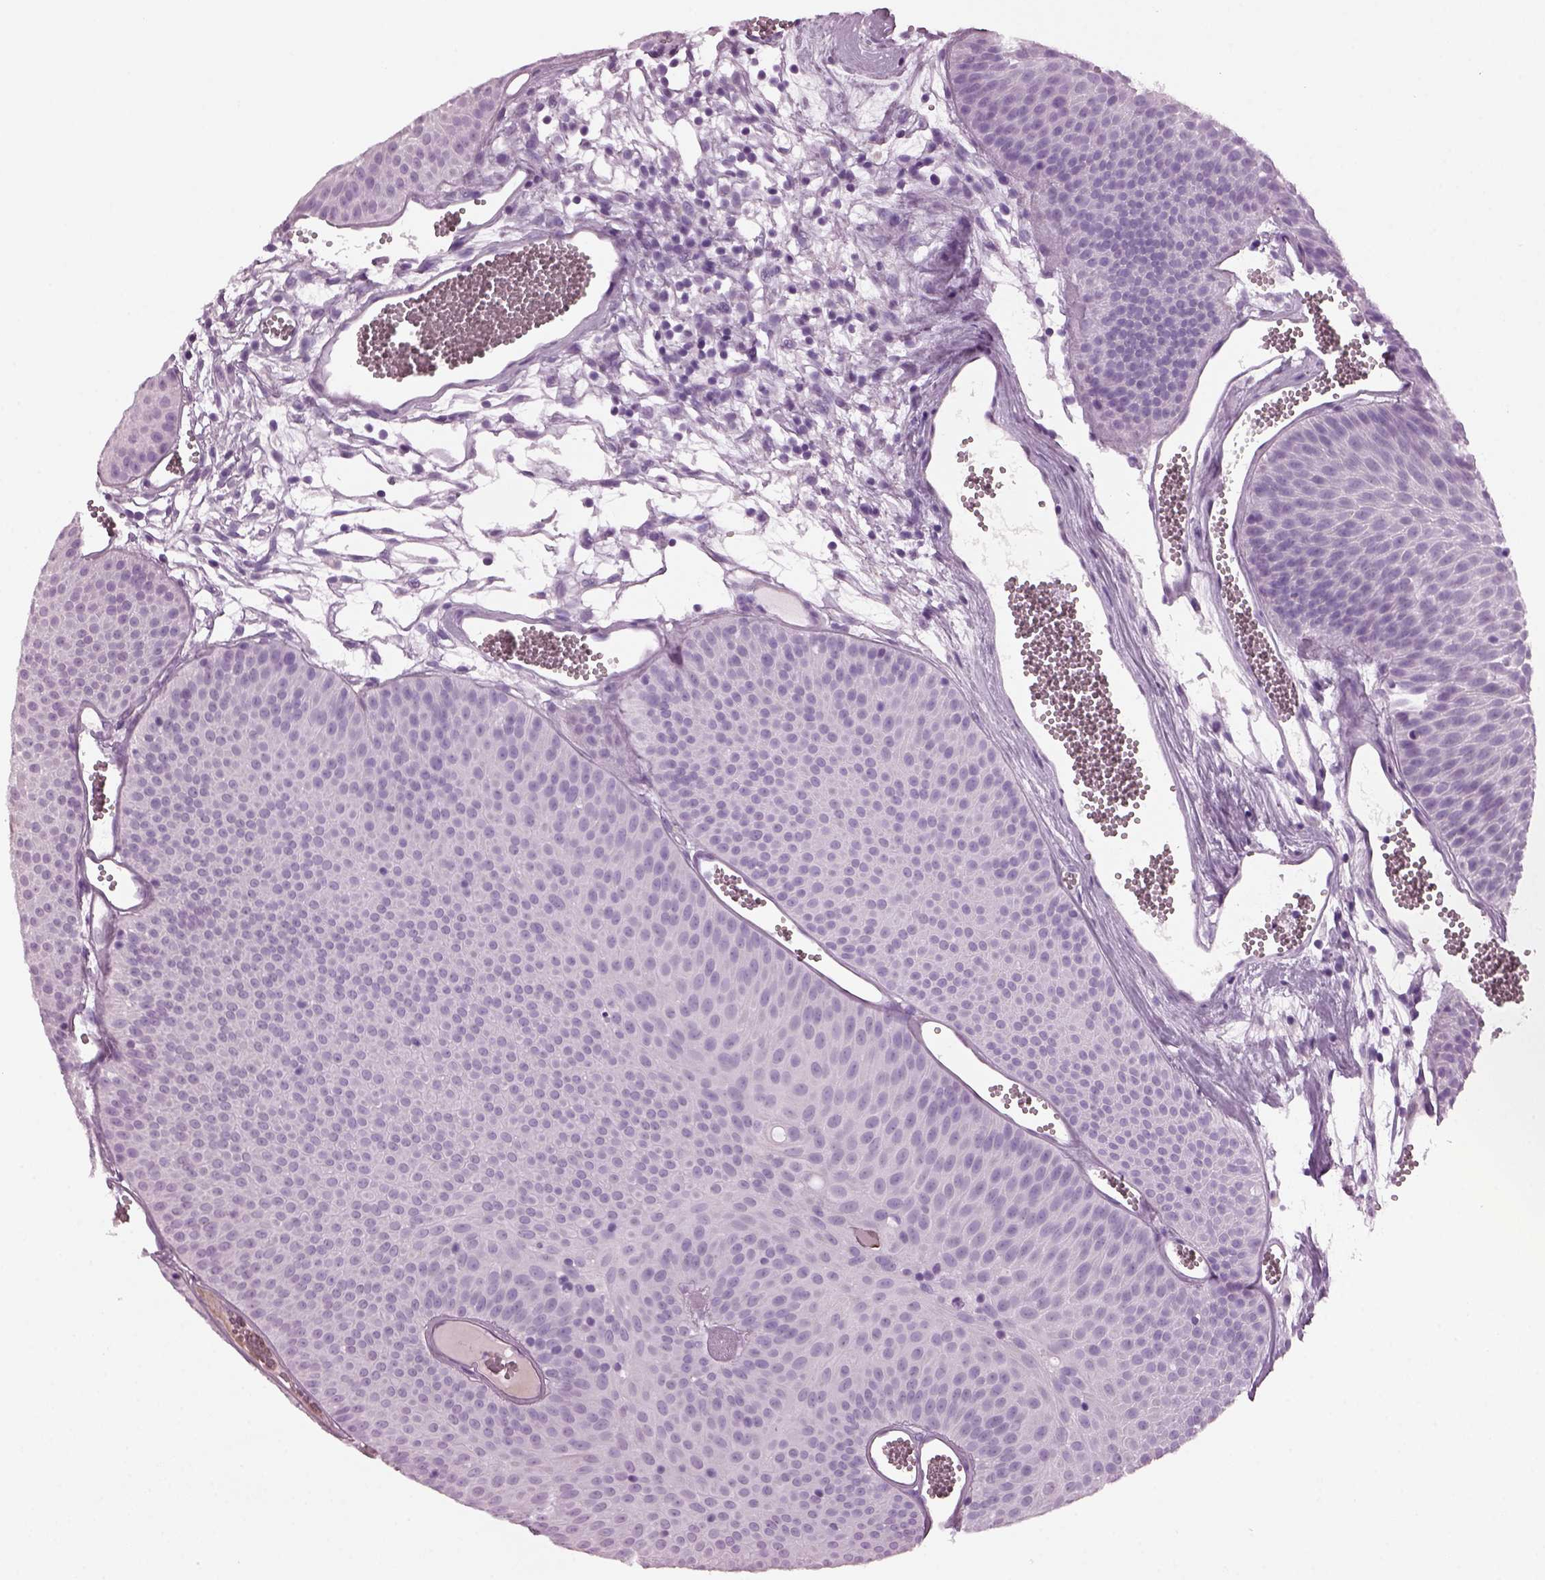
{"staining": {"intensity": "negative", "quantity": "none", "location": "none"}, "tissue": "urothelial cancer", "cell_type": "Tumor cells", "image_type": "cancer", "snomed": [{"axis": "morphology", "description": "Urothelial carcinoma, Low grade"}, {"axis": "topography", "description": "Urinary bladder"}], "caption": "There is no significant positivity in tumor cells of urothelial carcinoma (low-grade).", "gene": "KRTAP3-2", "patient": {"sex": "male", "age": 52}}